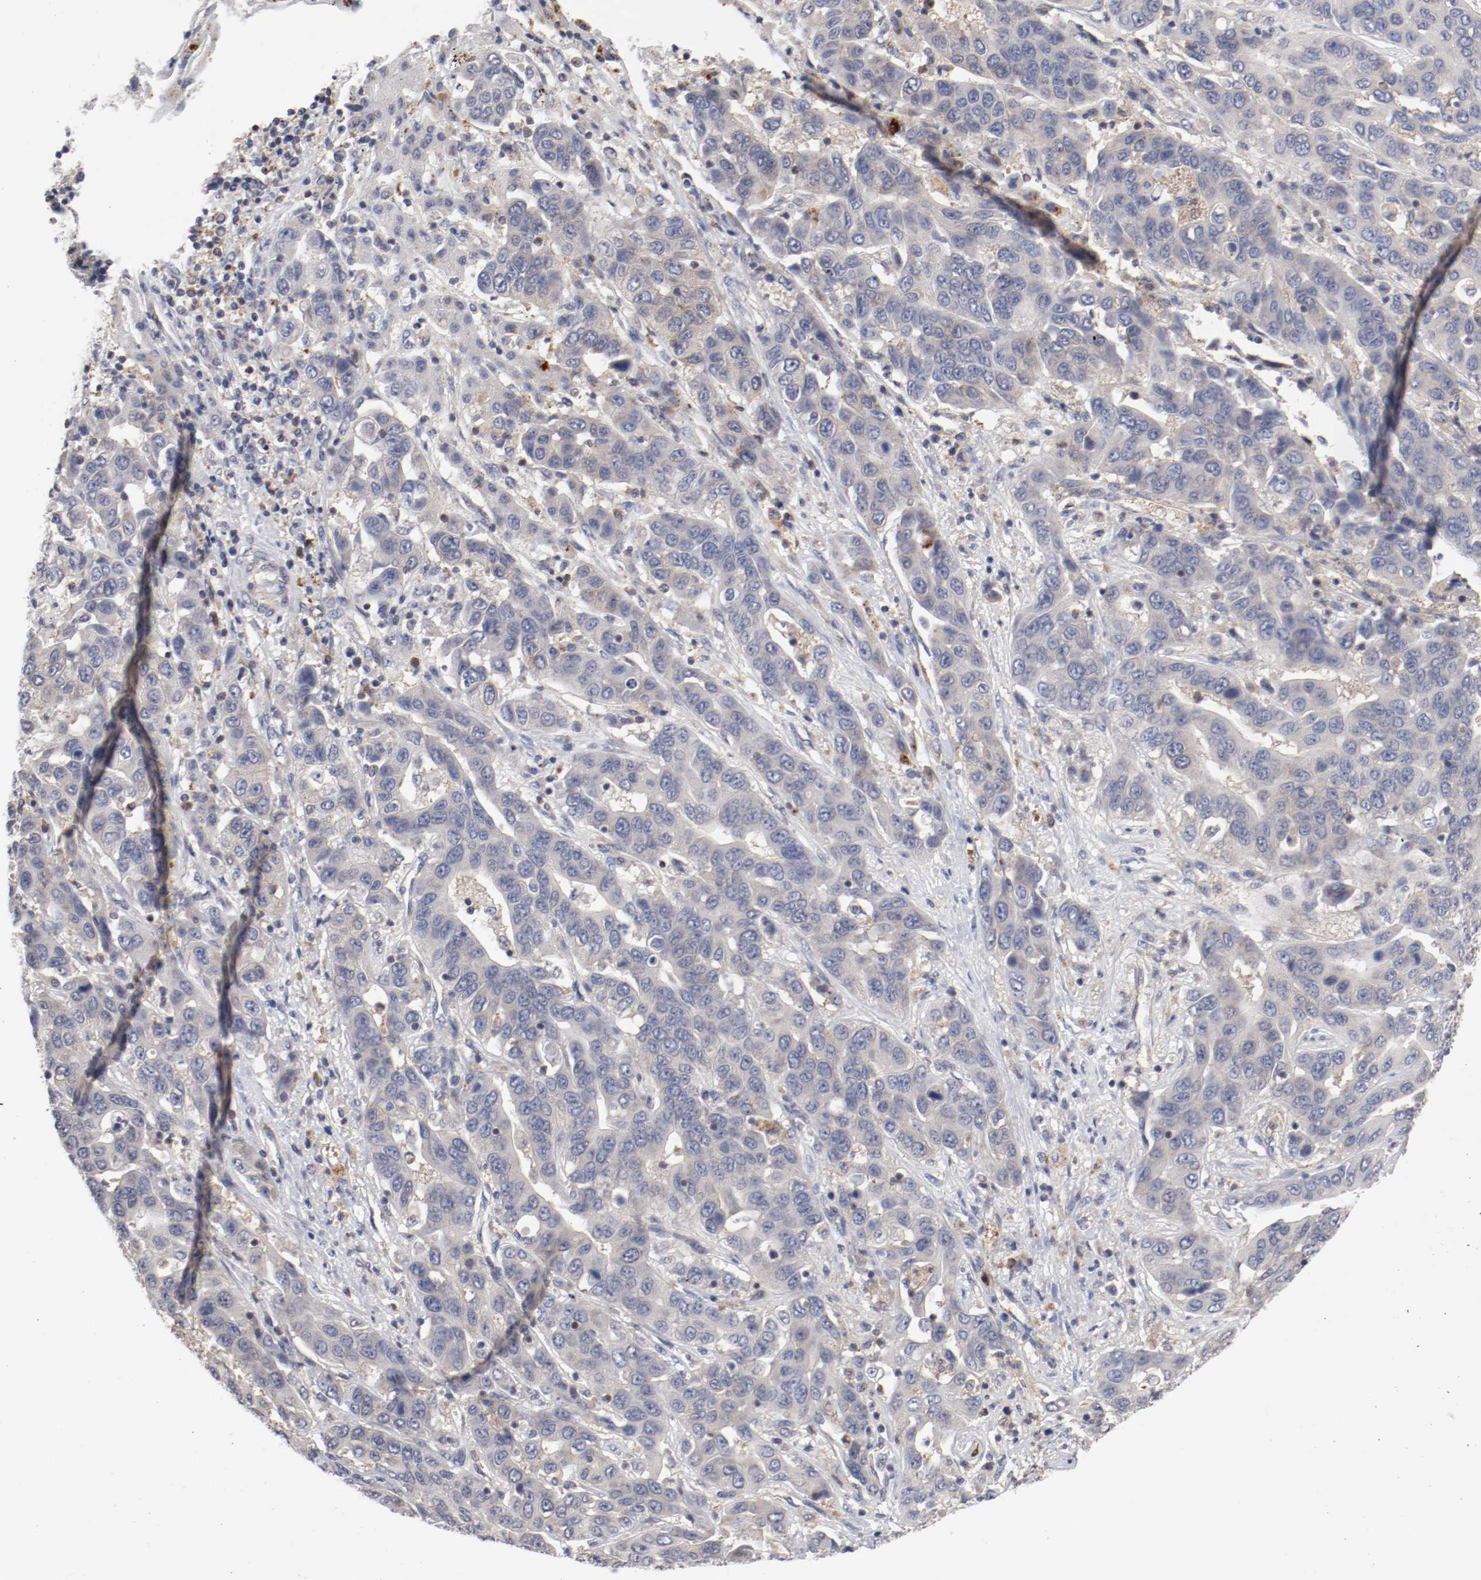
{"staining": {"intensity": "weak", "quantity": "<25%", "location": "cytoplasmic/membranous"}, "tissue": "liver cancer", "cell_type": "Tumor cells", "image_type": "cancer", "snomed": [{"axis": "morphology", "description": "Cholangiocarcinoma"}, {"axis": "topography", "description": "Liver"}], "caption": "The micrograph displays no significant expression in tumor cells of liver cholangiocarcinoma.", "gene": "CBL", "patient": {"sex": "female", "age": 52}}